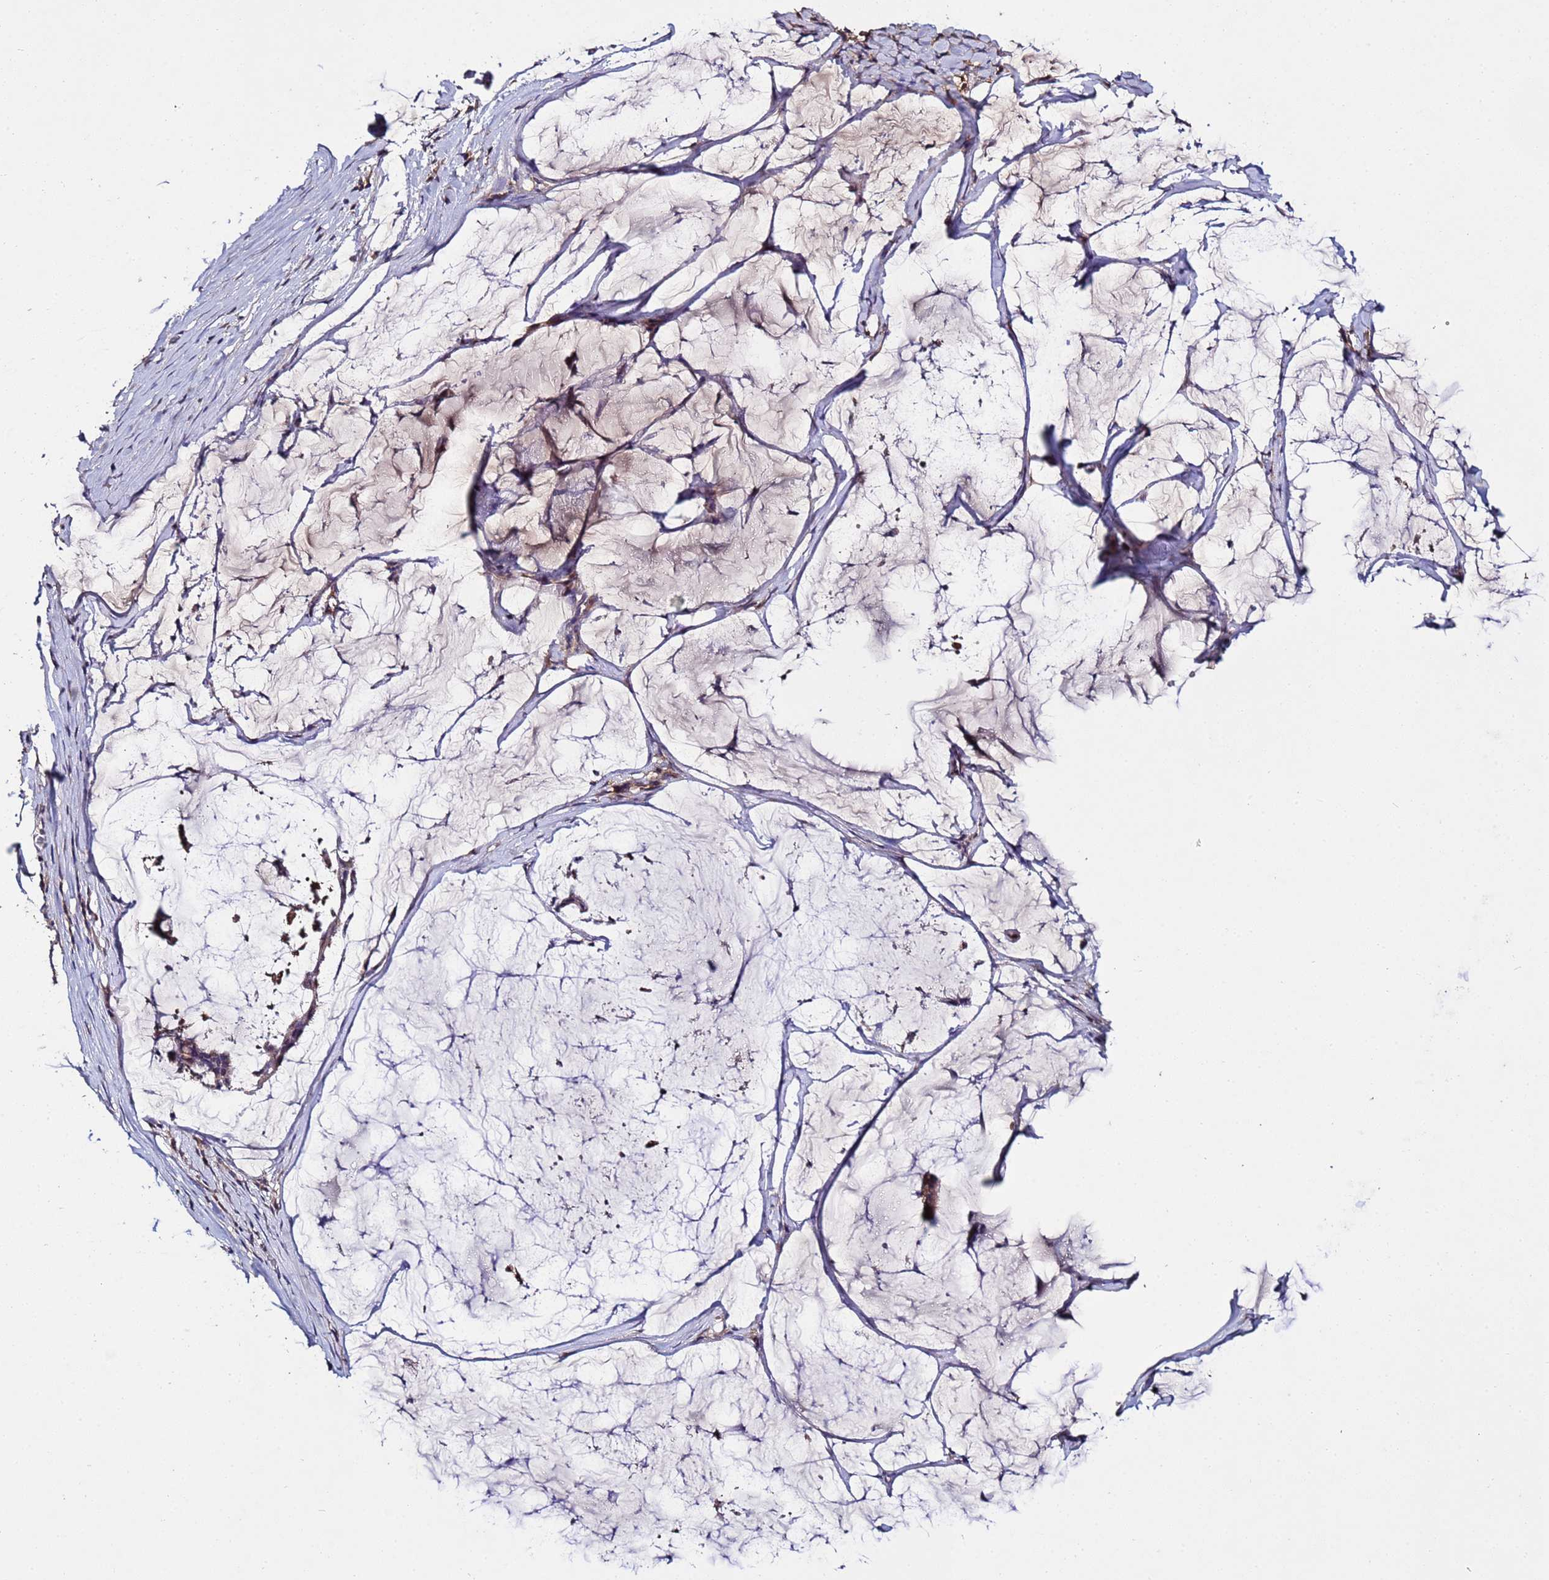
{"staining": {"intensity": "negative", "quantity": "none", "location": "none"}, "tissue": "ovarian cancer", "cell_type": "Tumor cells", "image_type": "cancer", "snomed": [{"axis": "morphology", "description": "Cystadenocarcinoma, mucinous, NOS"}, {"axis": "topography", "description": "Ovary"}], "caption": "This is an immunohistochemistry histopathology image of ovarian mucinous cystadenocarcinoma. There is no positivity in tumor cells.", "gene": "GSPT2", "patient": {"sex": "female", "age": 73}}